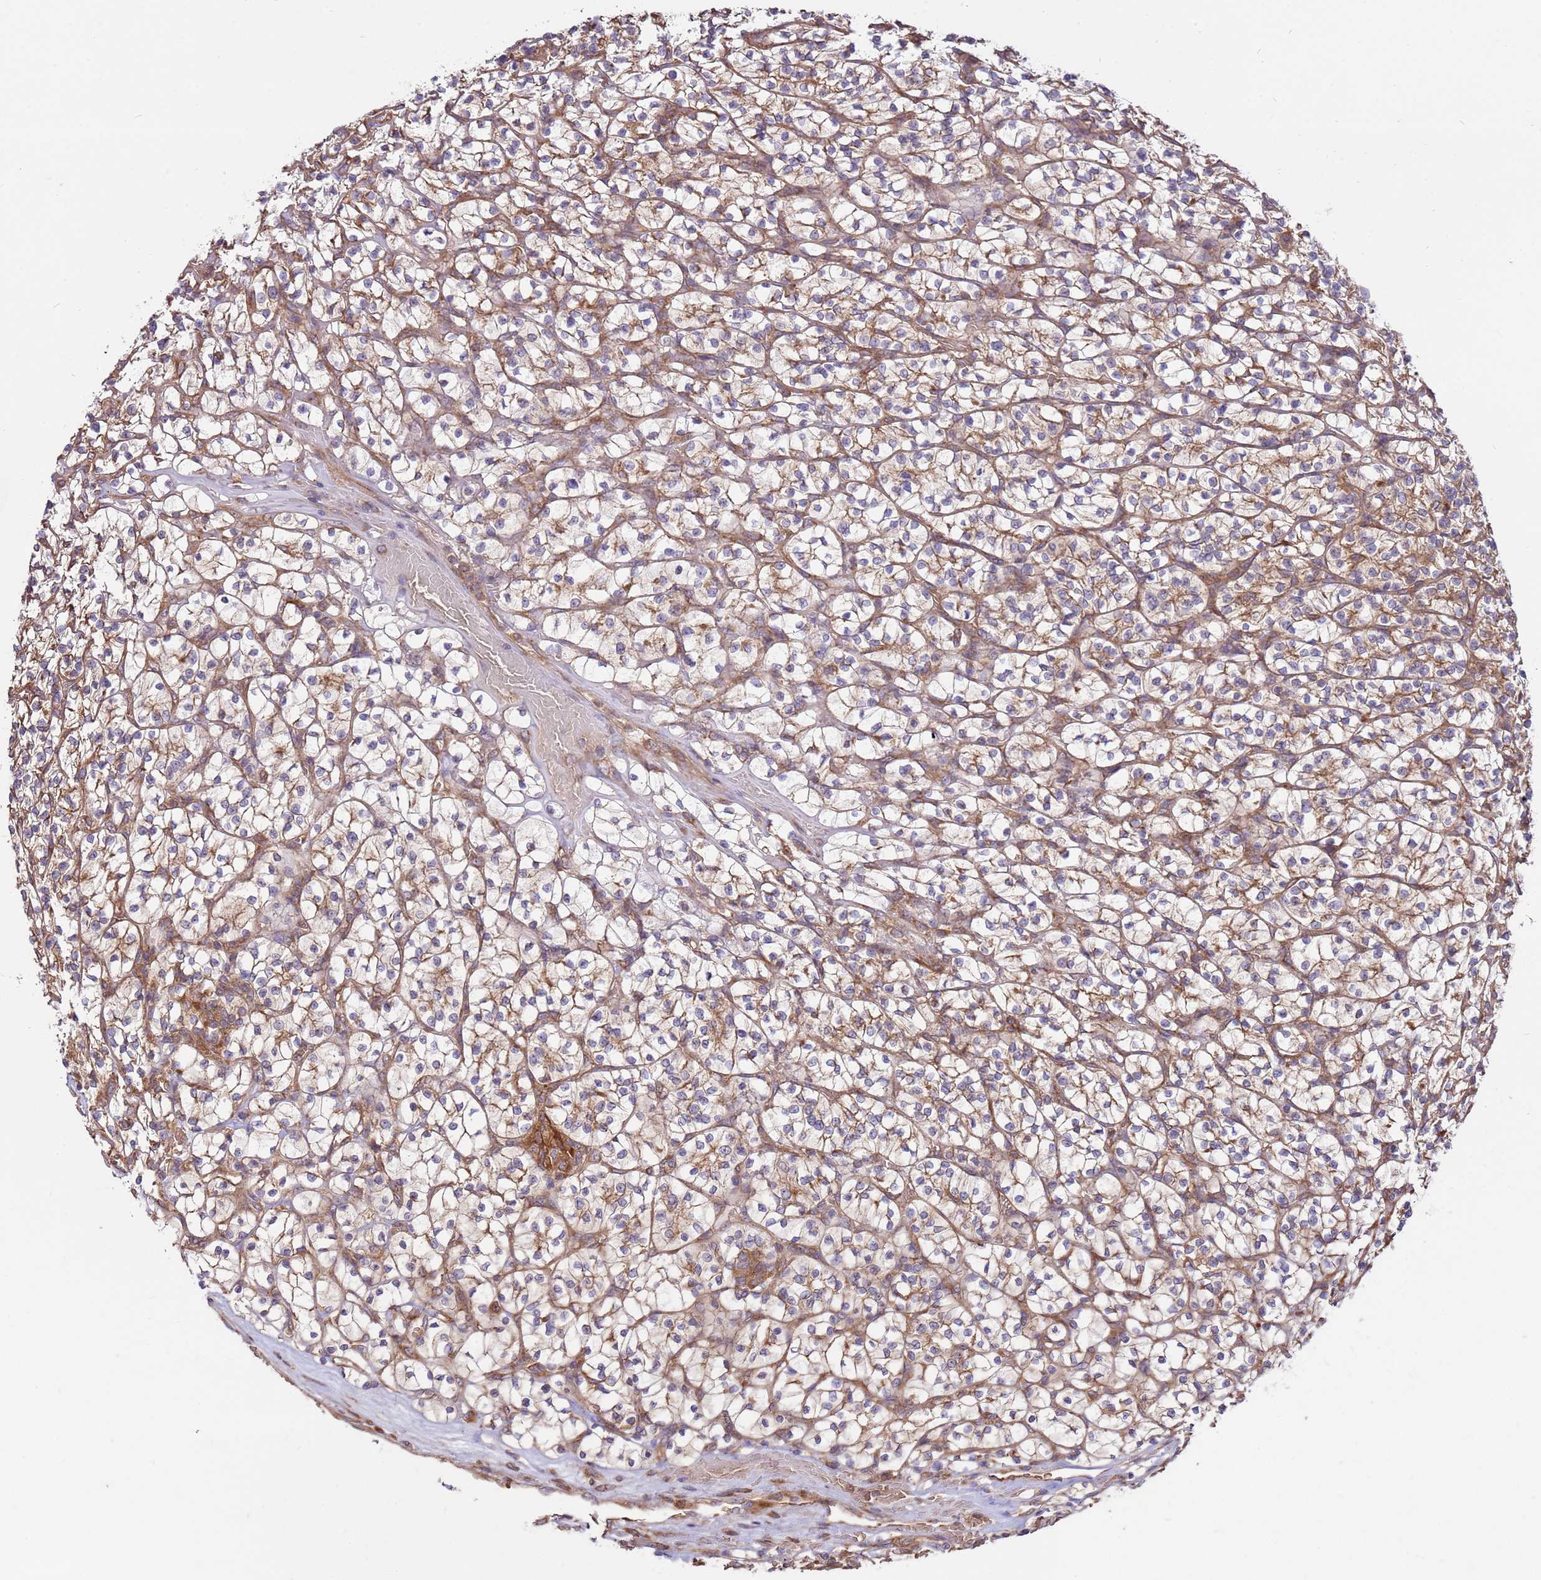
{"staining": {"intensity": "weak", "quantity": ">75%", "location": "cytoplasmic/membranous"}, "tissue": "renal cancer", "cell_type": "Tumor cells", "image_type": "cancer", "snomed": [{"axis": "morphology", "description": "Adenocarcinoma, NOS"}, {"axis": "topography", "description": "Kidney"}], "caption": "Immunohistochemistry staining of renal cancer, which exhibits low levels of weak cytoplasmic/membranous positivity in about >75% of tumor cells indicating weak cytoplasmic/membranous protein expression. The staining was performed using DAB (brown) for protein detection and nuclei were counterstained in hematoxylin (blue).", "gene": "SLC44A5", "patient": {"sex": "female", "age": 64}}